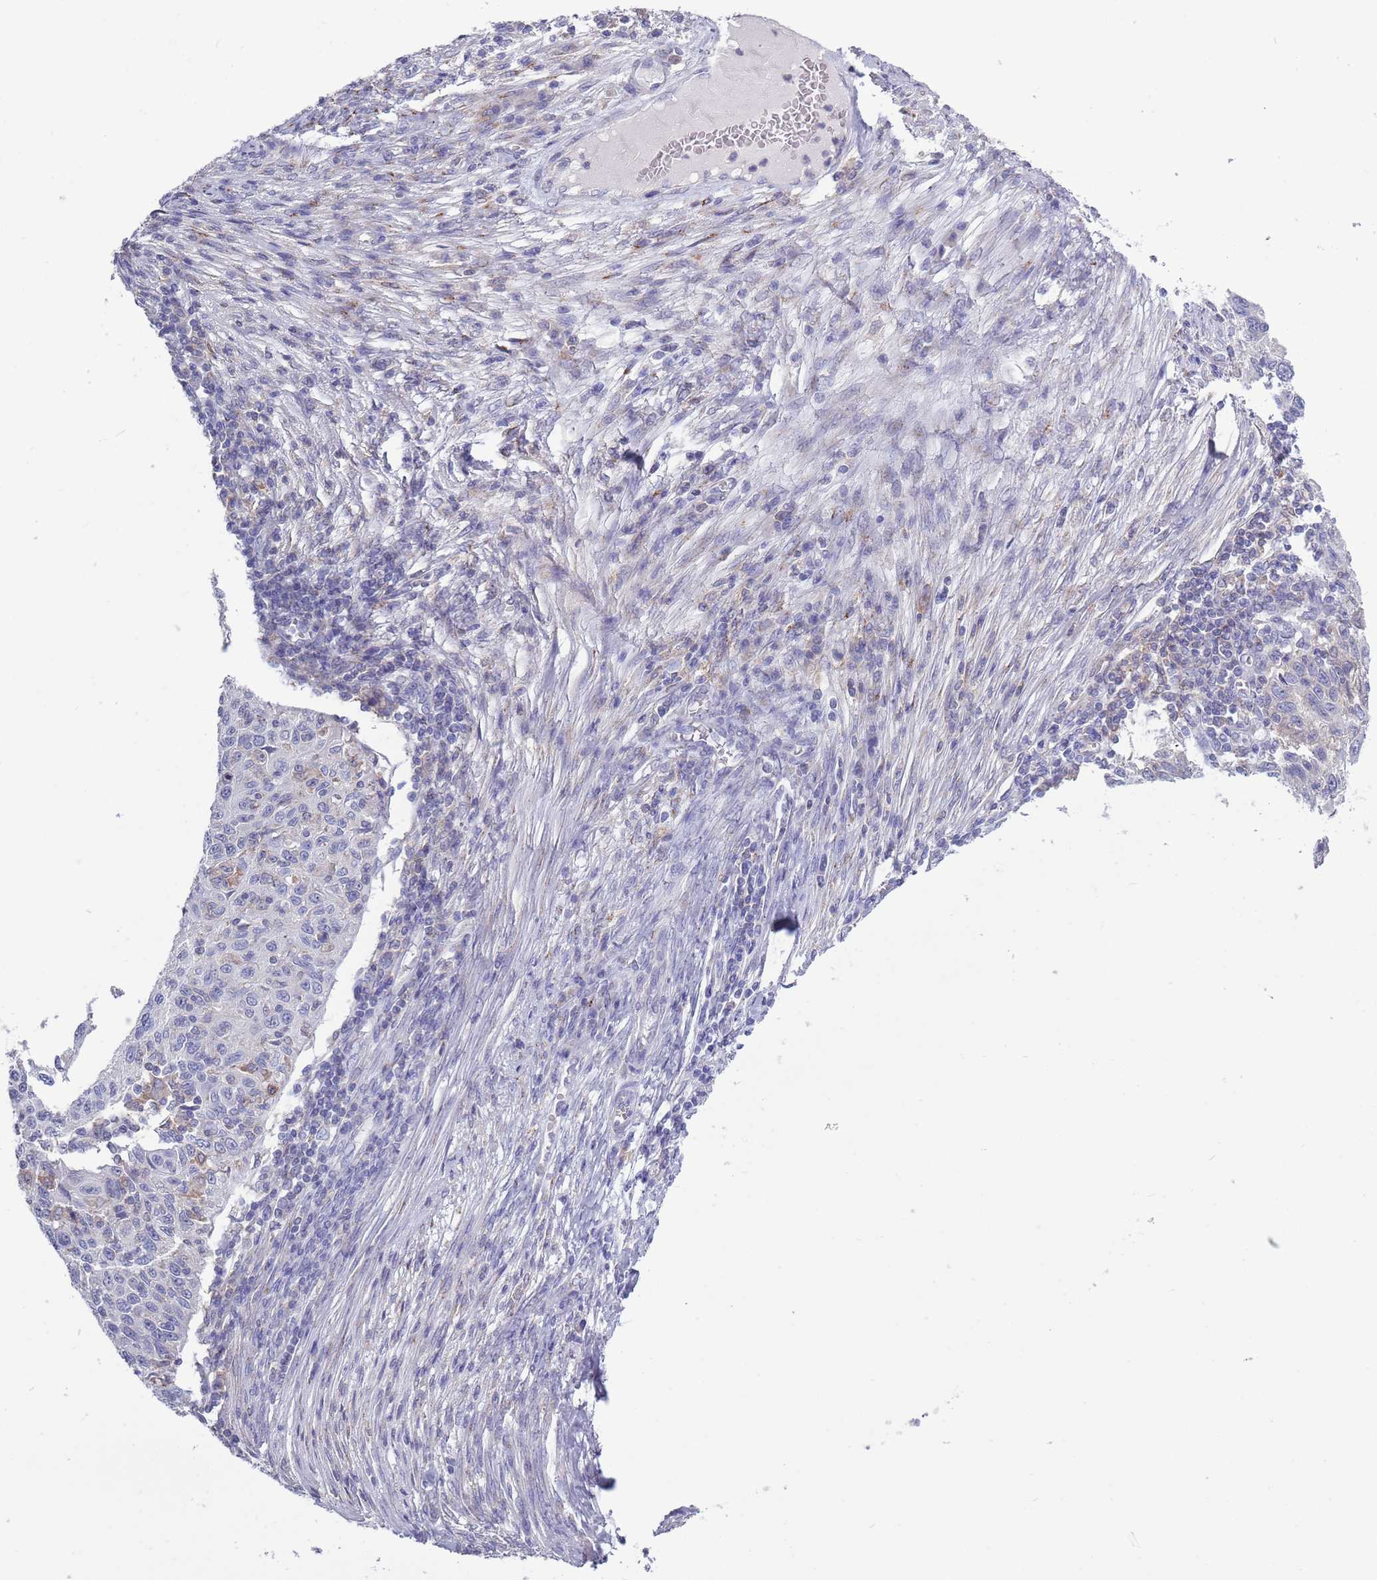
{"staining": {"intensity": "negative", "quantity": "none", "location": "none"}, "tissue": "cervical cancer", "cell_type": "Tumor cells", "image_type": "cancer", "snomed": [{"axis": "morphology", "description": "Squamous cell carcinoma, NOS"}, {"axis": "topography", "description": "Cervix"}], "caption": "High magnification brightfield microscopy of squamous cell carcinoma (cervical) stained with DAB (brown) and counterstained with hematoxylin (blue): tumor cells show no significant staining.", "gene": "ACSBG1", "patient": {"sex": "female", "age": 70}}